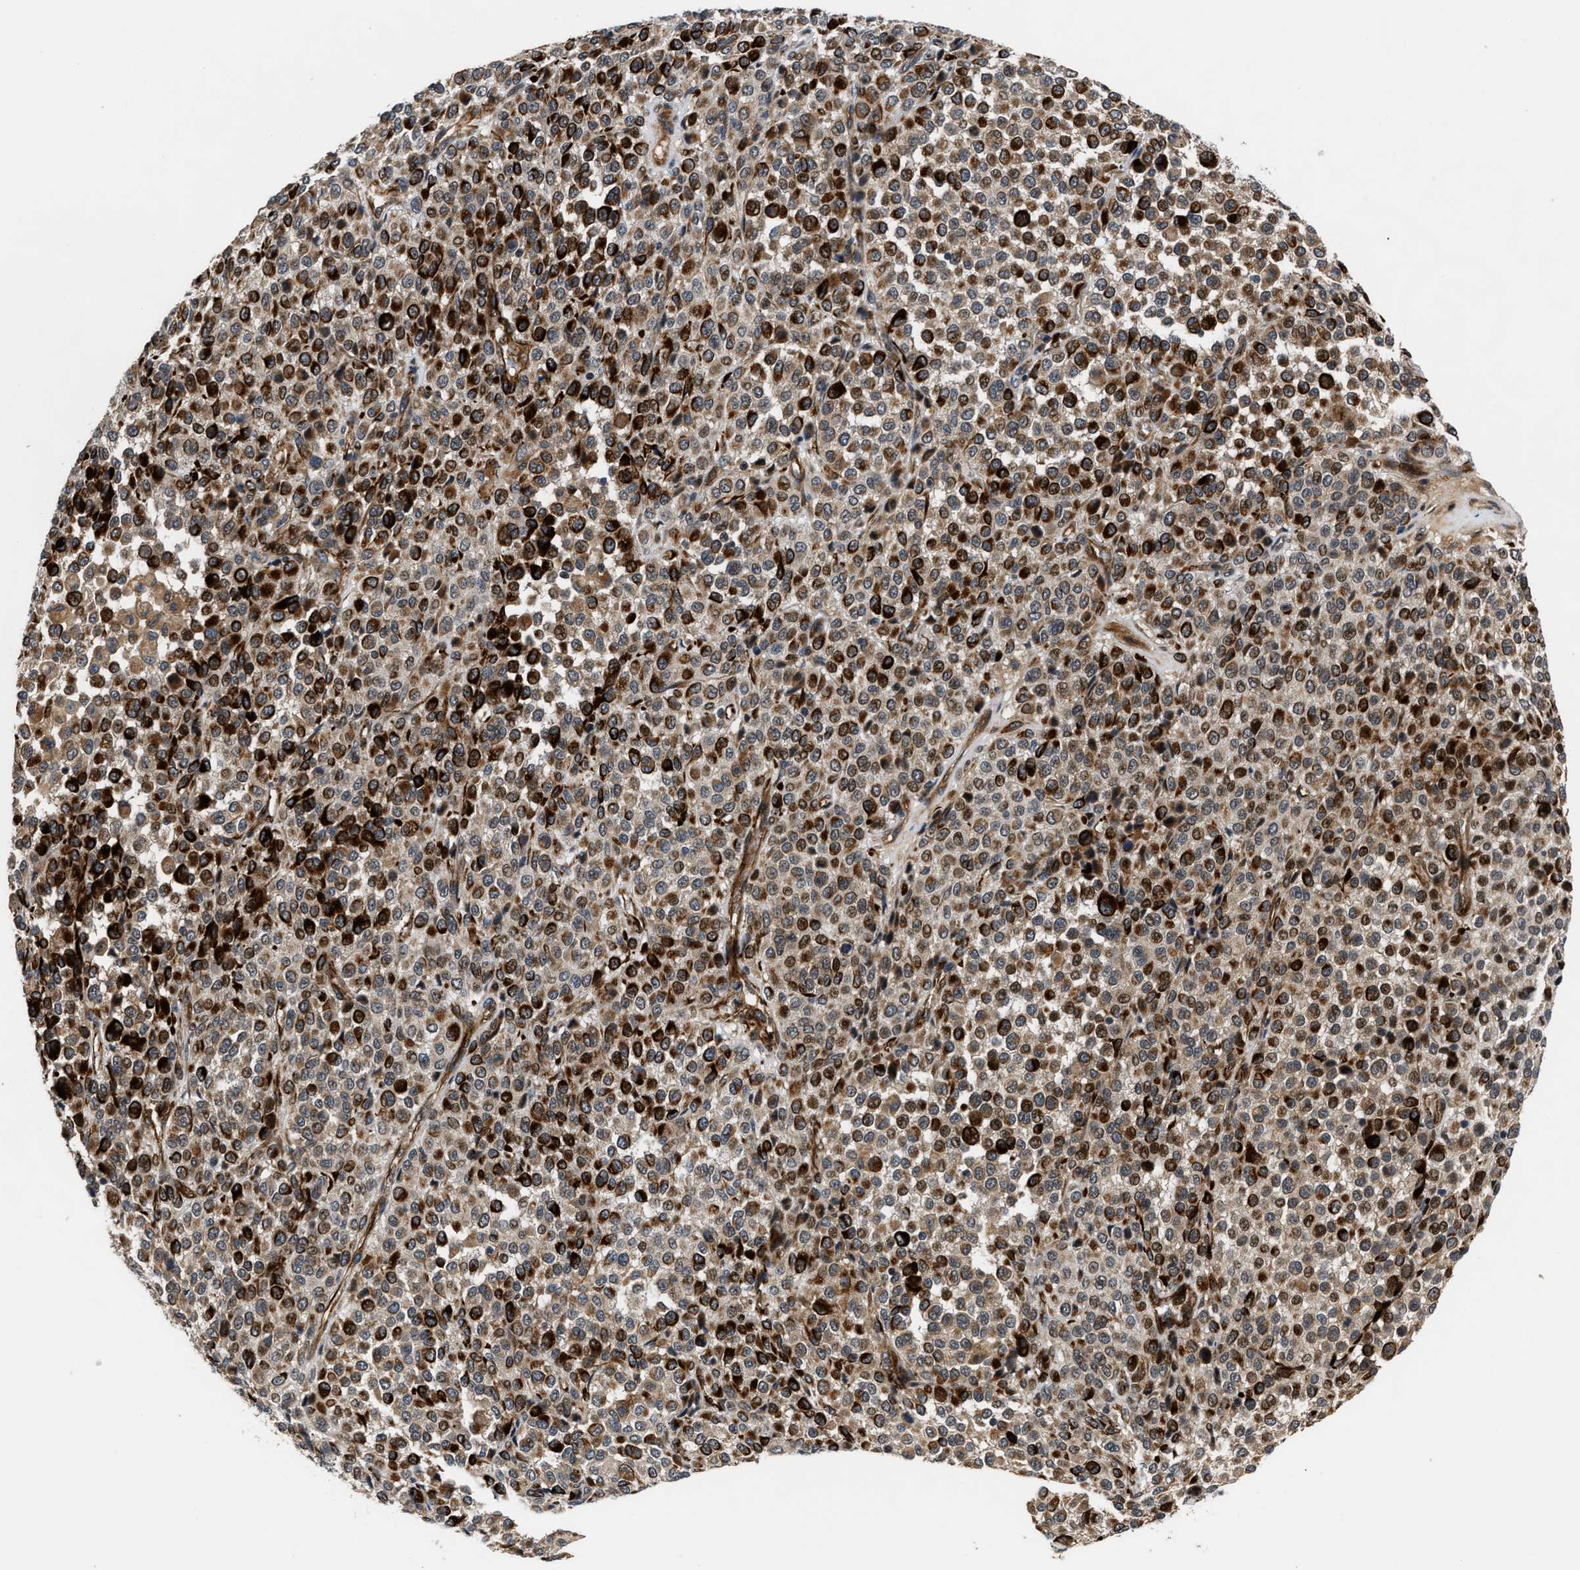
{"staining": {"intensity": "strong", "quantity": ">75%", "location": "cytoplasmic/membranous,nuclear"}, "tissue": "melanoma", "cell_type": "Tumor cells", "image_type": "cancer", "snomed": [{"axis": "morphology", "description": "Malignant melanoma, Metastatic site"}, {"axis": "topography", "description": "Pancreas"}], "caption": "Strong cytoplasmic/membranous and nuclear positivity is present in approximately >75% of tumor cells in malignant melanoma (metastatic site). Ihc stains the protein of interest in brown and the nuclei are stained blue.", "gene": "ALDH3A2", "patient": {"sex": "female", "age": 30}}